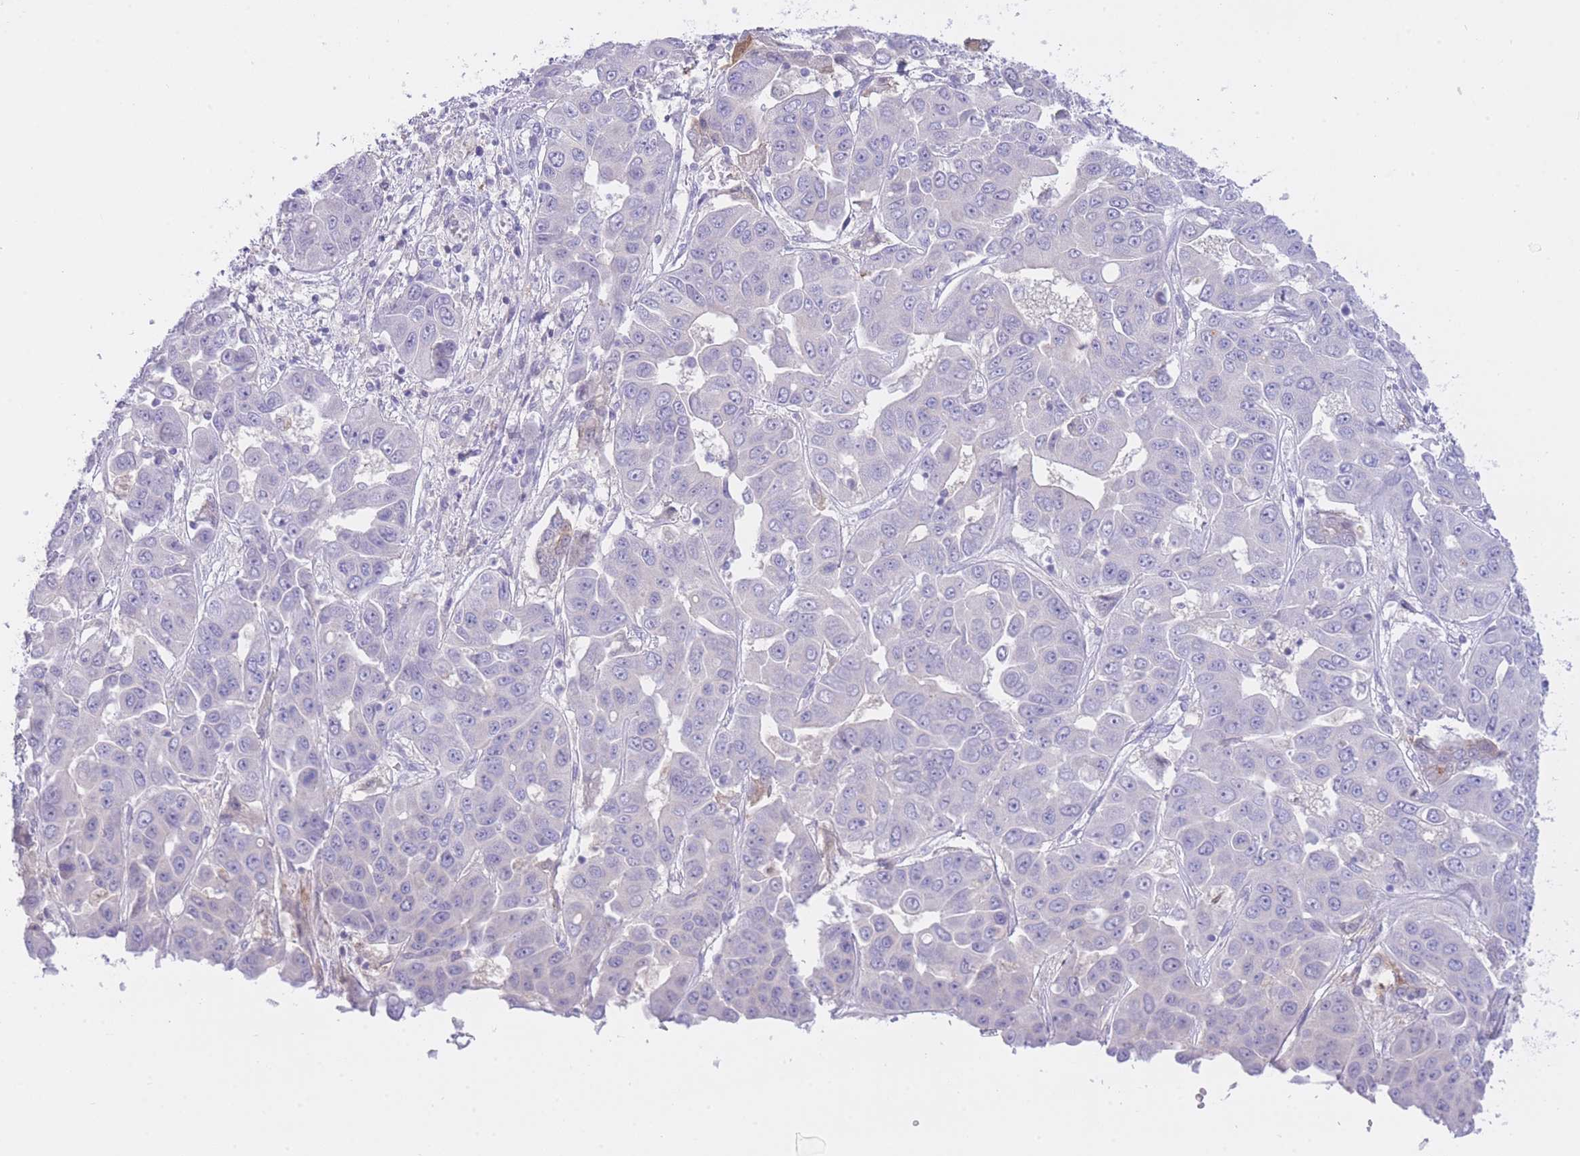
{"staining": {"intensity": "negative", "quantity": "none", "location": "none"}, "tissue": "liver cancer", "cell_type": "Tumor cells", "image_type": "cancer", "snomed": [{"axis": "morphology", "description": "Cholangiocarcinoma"}, {"axis": "topography", "description": "Liver"}], "caption": "Immunohistochemistry of liver cancer displays no expression in tumor cells.", "gene": "ZNF212", "patient": {"sex": "female", "age": 52}}